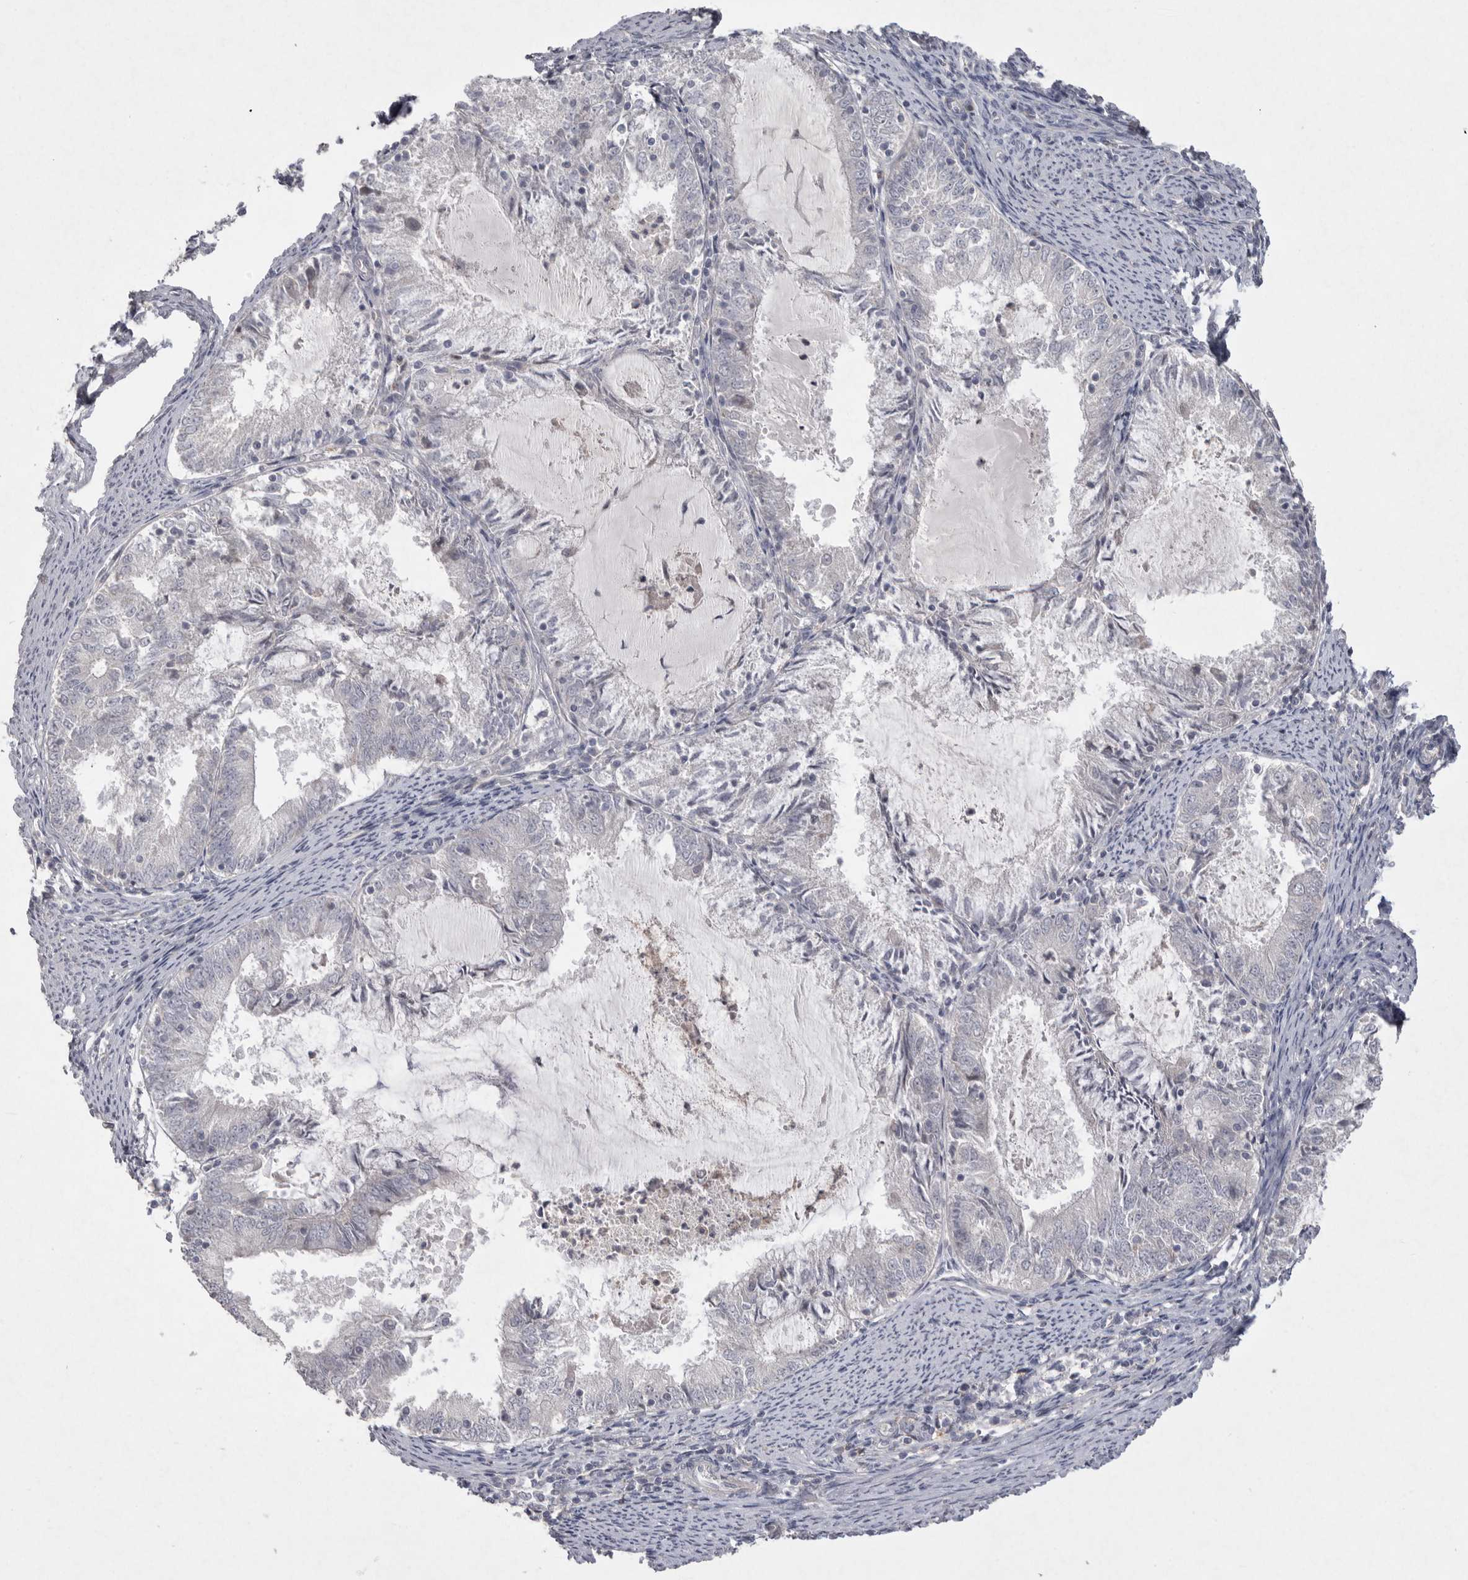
{"staining": {"intensity": "negative", "quantity": "none", "location": "none"}, "tissue": "endometrial cancer", "cell_type": "Tumor cells", "image_type": "cancer", "snomed": [{"axis": "morphology", "description": "Adenocarcinoma, NOS"}, {"axis": "topography", "description": "Endometrium"}], "caption": "Immunohistochemical staining of human endometrial cancer (adenocarcinoma) shows no significant positivity in tumor cells.", "gene": "VANGL2", "patient": {"sex": "female", "age": 57}}